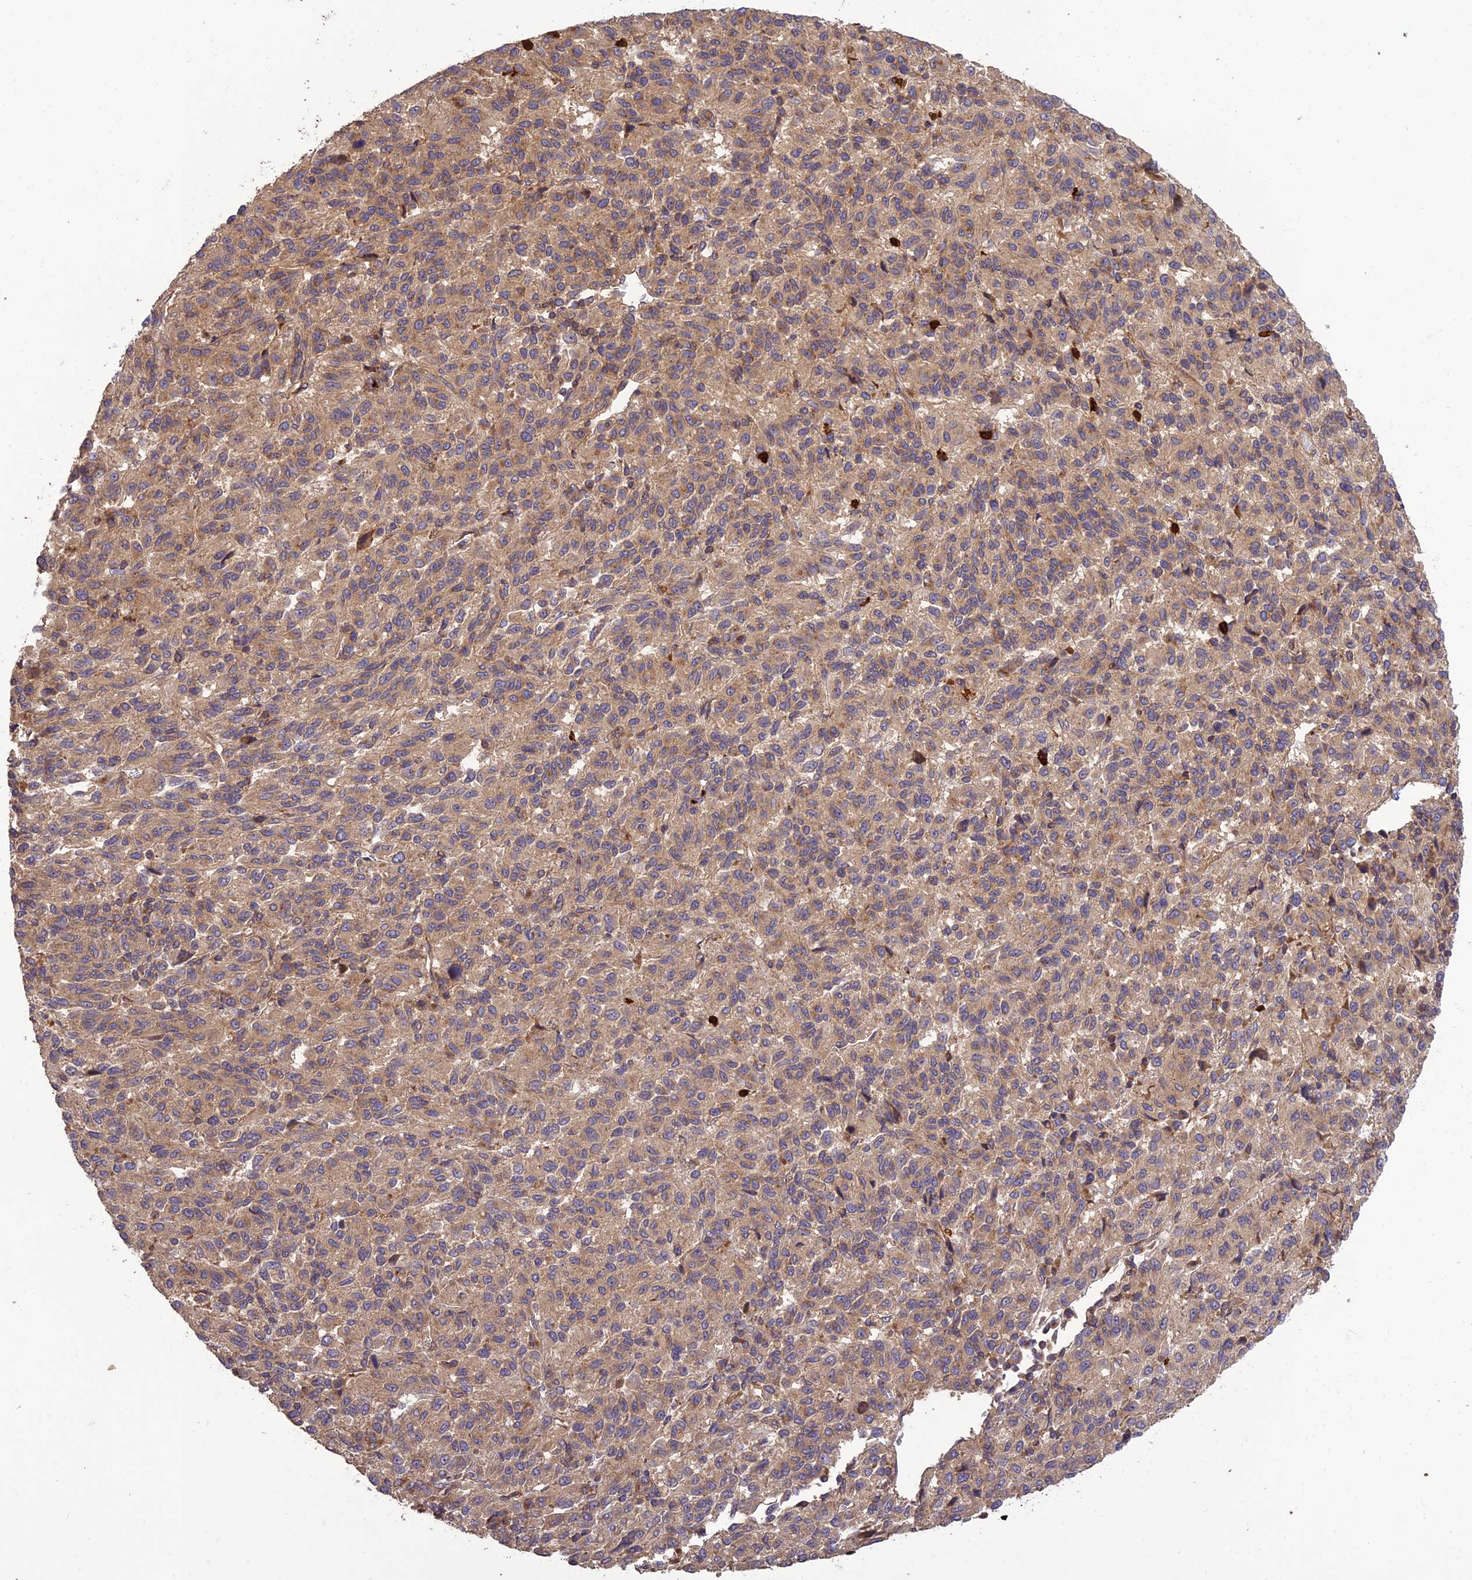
{"staining": {"intensity": "weak", "quantity": ">75%", "location": "cytoplasmic/membranous"}, "tissue": "melanoma", "cell_type": "Tumor cells", "image_type": "cancer", "snomed": [{"axis": "morphology", "description": "Malignant melanoma, Metastatic site"}, {"axis": "topography", "description": "Lung"}], "caption": "Protein analysis of malignant melanoma (metastatic site) tissue shows weak cytoplasmic/membranous staining in about >75% of tumor cells.", "gene": "TMEM131L", "patient": {"sex": "male", "age": 64}}